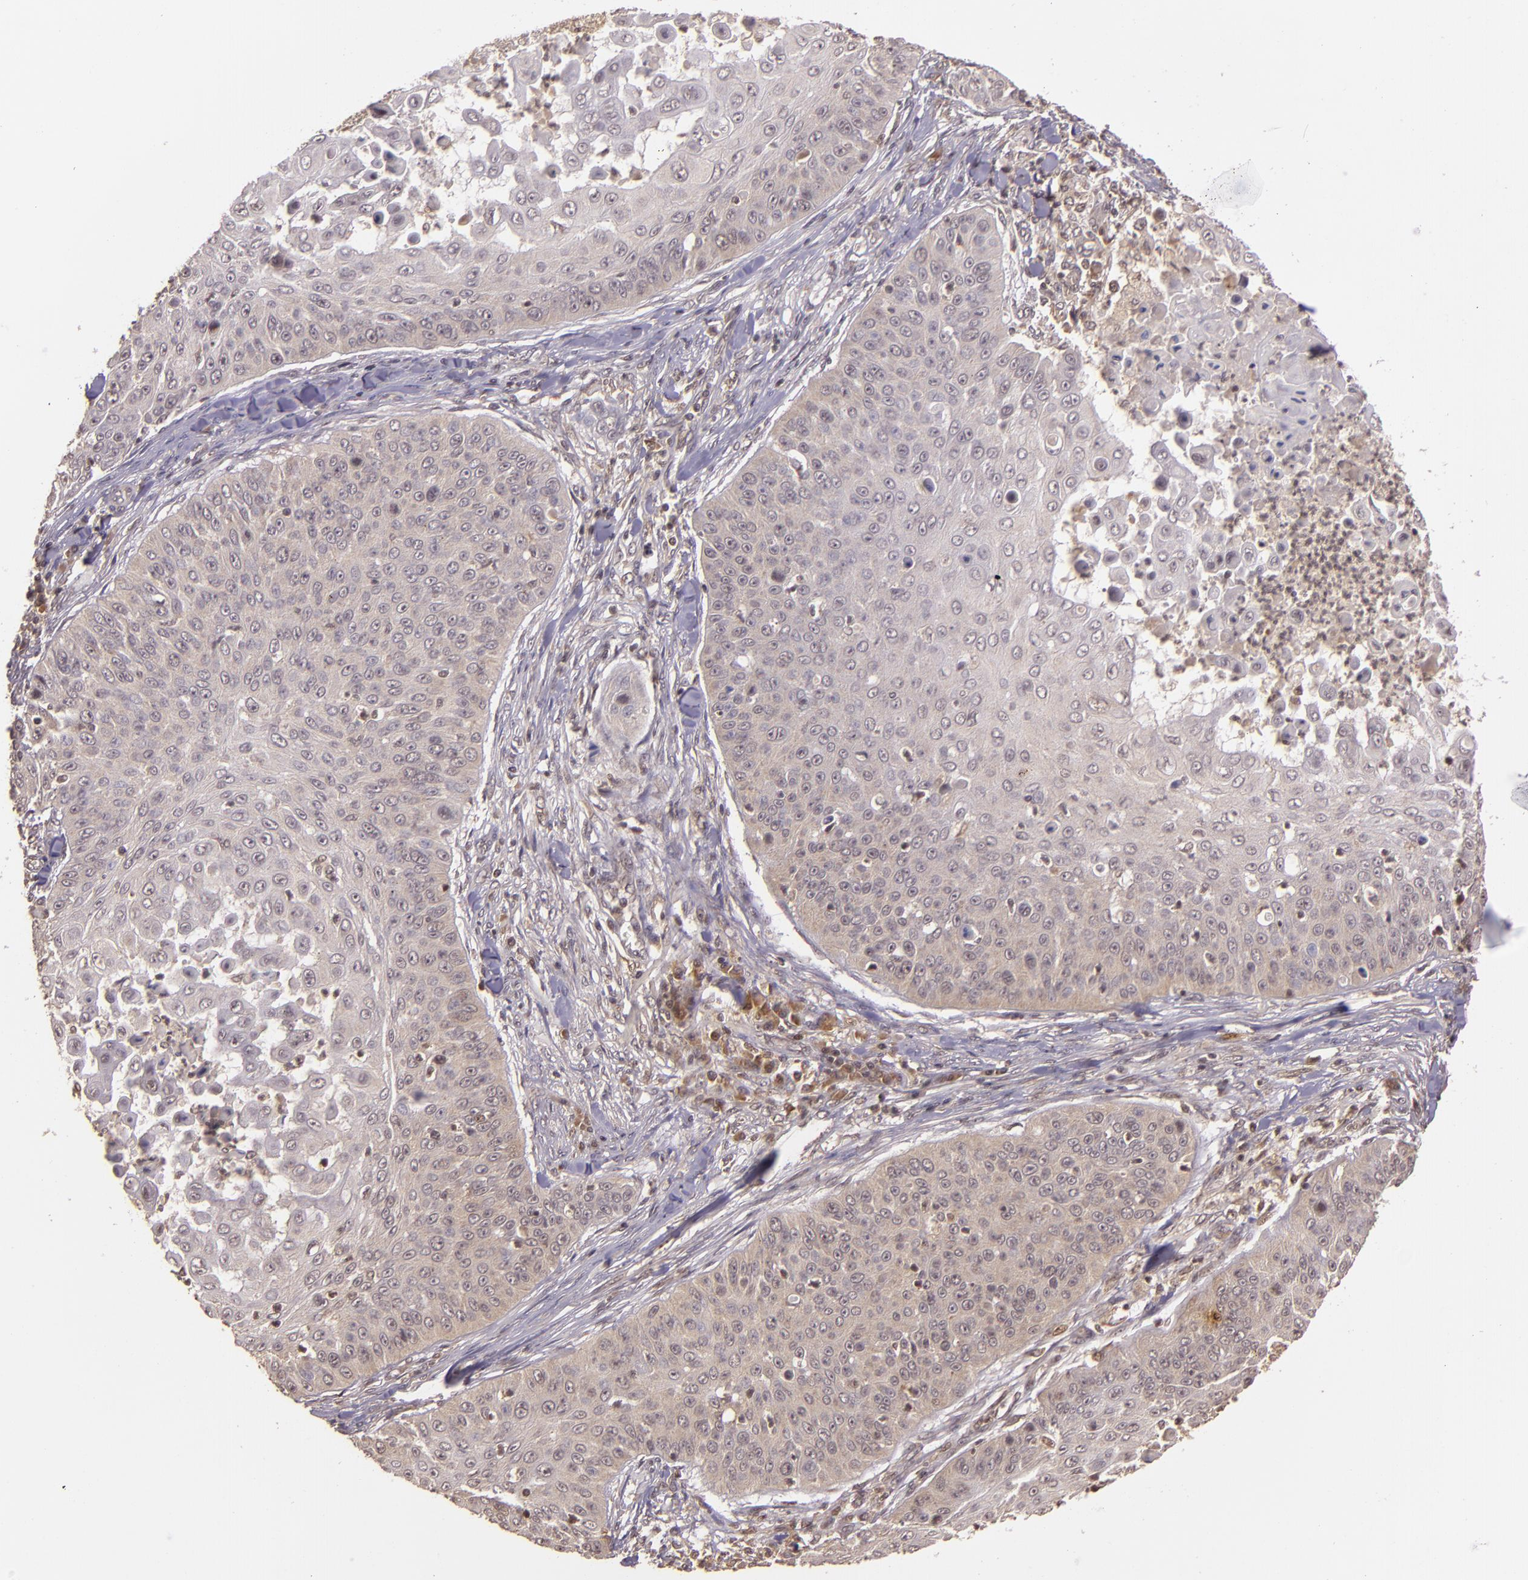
{"staining": {"intensity": "weak", "quantity": ">75%", "location": "cytoplasmic/membranous"}, "tissue": "skin cancer", "cell_type": "Tumor cells", "image_type": "cancer", "snomed": [{"axis": "morphology", "description": "Squamous cell carcinoma, NOS"}, {"axis": "topography", "description": "Skin"}], "caption": "Squamous cell carcinoma (skin) stained with a brown dye exhibits weak cytoplasmic/membranous positive expression in about >75% of tumor cells.", "gene": "TXNRD2", "patient": {"sex": "male", "age": 82}}